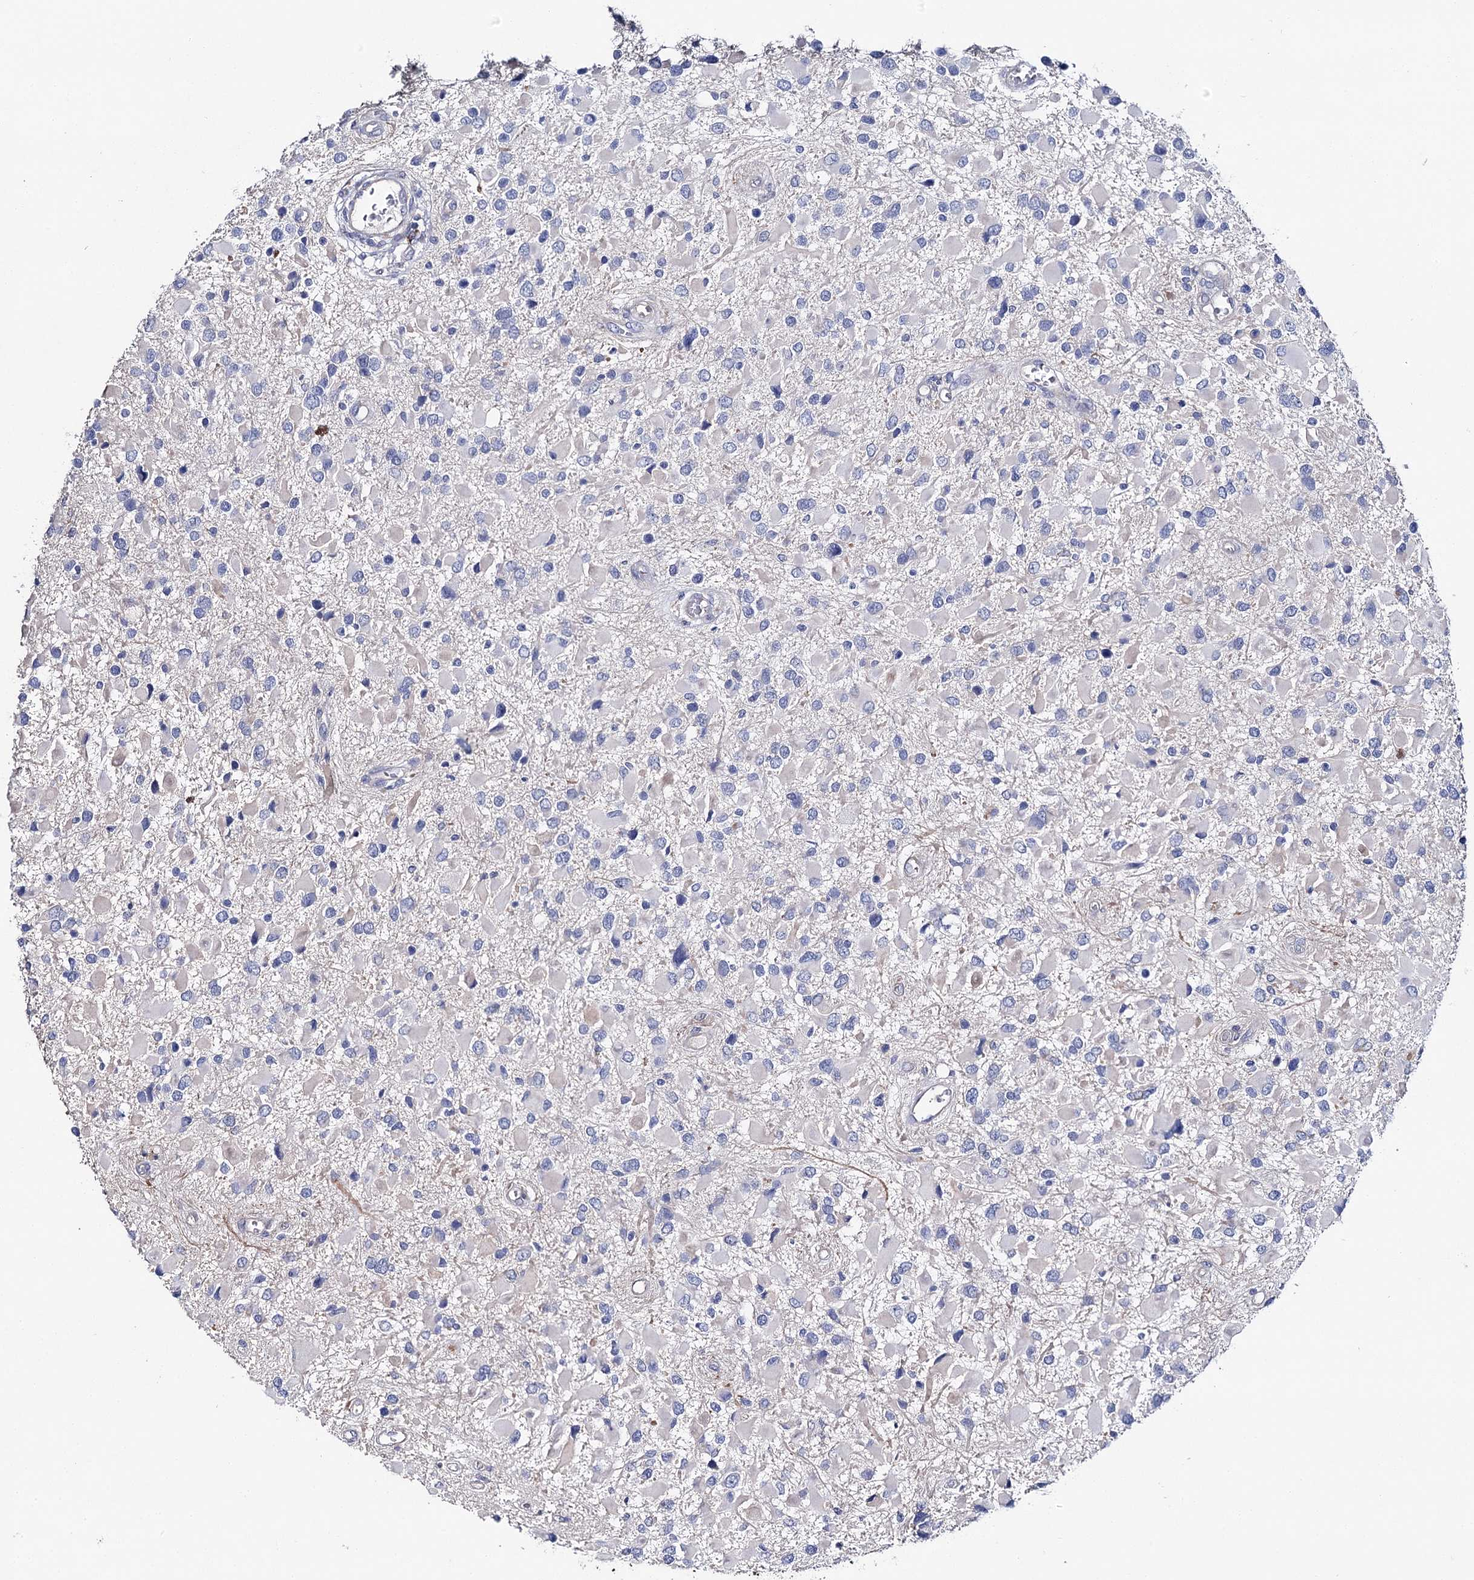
{"staining": {"intensity": "negative", "quantity": "none", "location": "none"}, "tissue": "glioma", "cell_type": "Tumor cells", "image_type": "cancer", "snomed": [{"axis": "morphology", "description": "Glioma, malignant, High grade"}, {"axis": "topography", "description": "Brain"}], "caption": "Protein analysis of glioma reveals no significant expression in tumor cells. (Stains: DAB (3,3'-diaminobenzidine) immunohistochemistry (IHC) with hematoxylin counter stain, Microscopy: brightfield microscopy at high magnification).", "gene": "EPYC", "patient": {"sex": "male", "age": 53}}